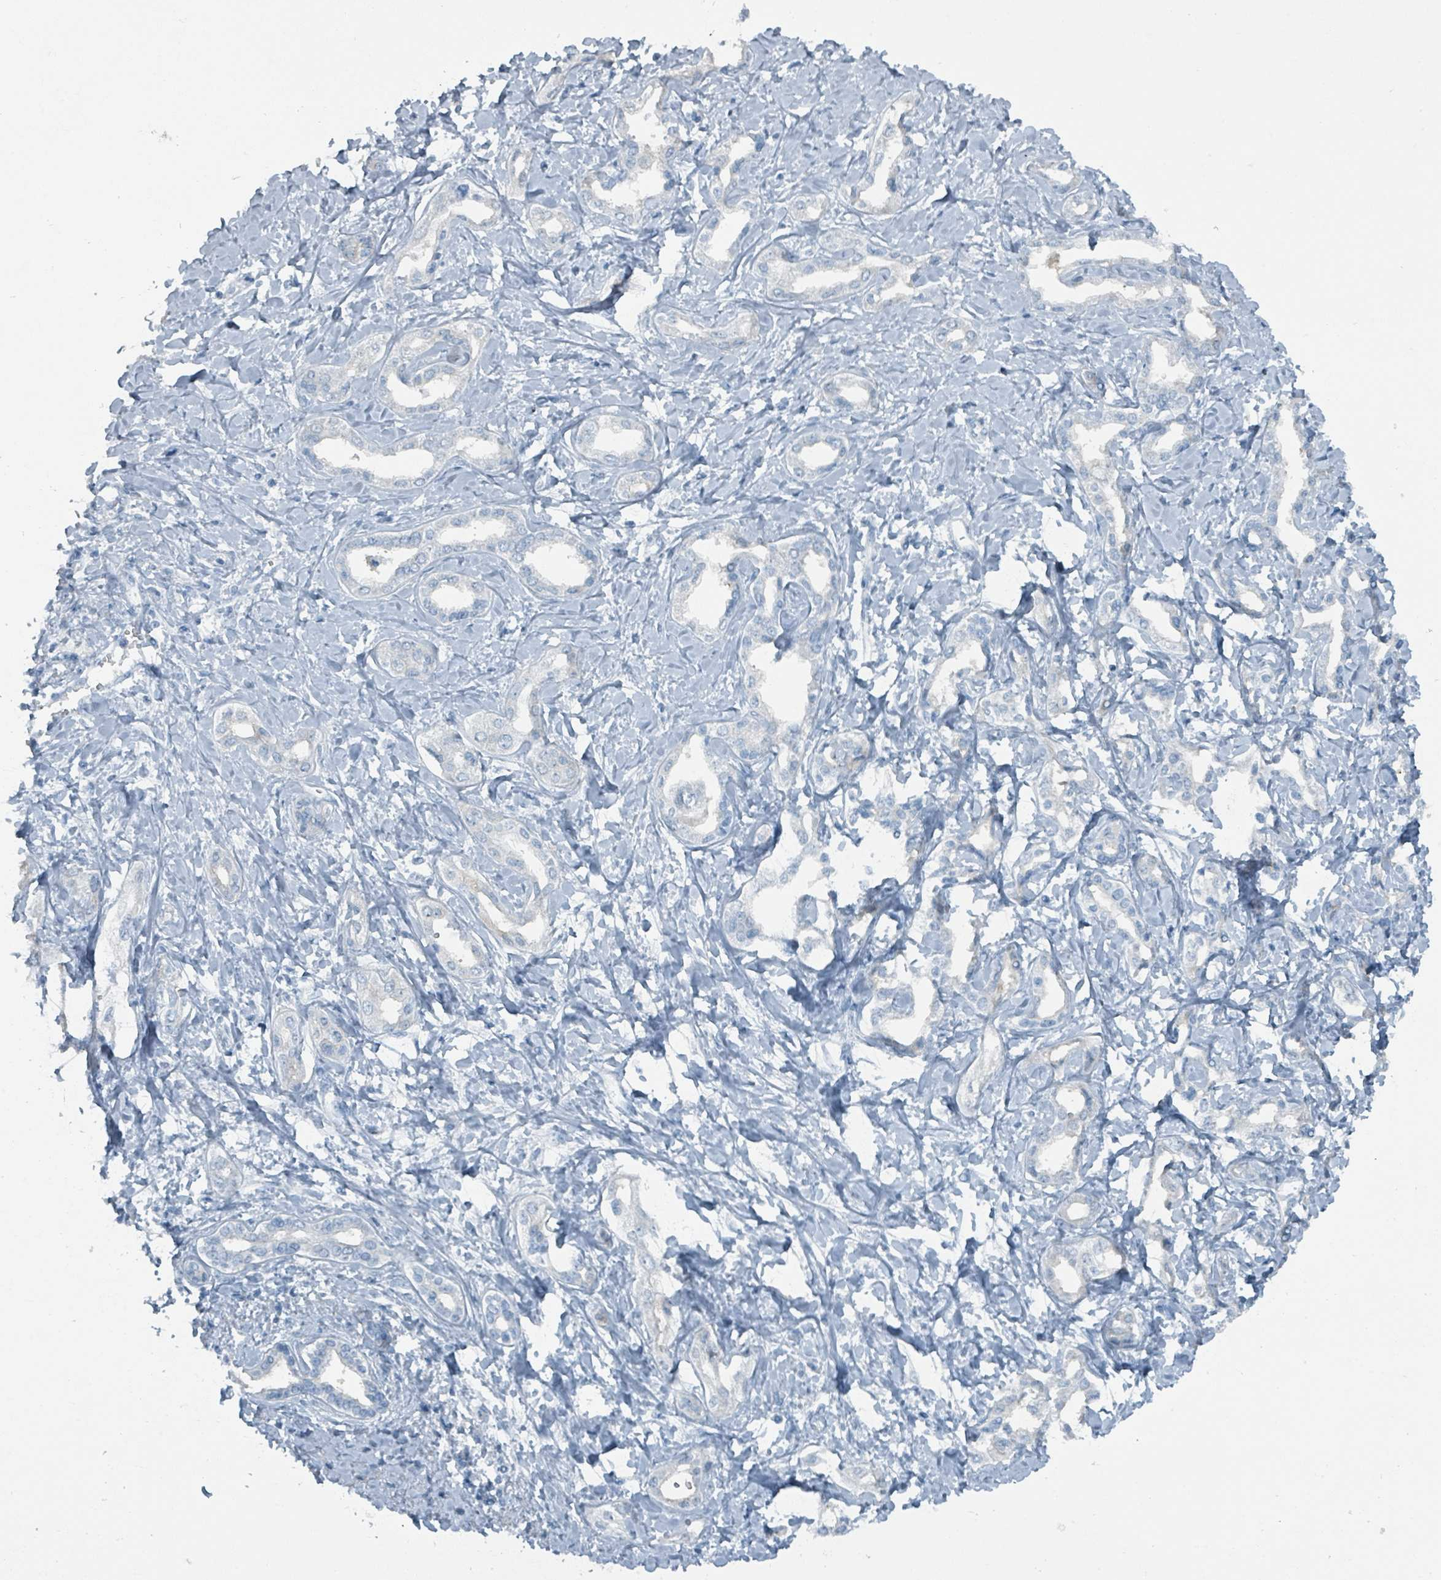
{"staining": {"intensity": "negative", "quantity": "none", "location": "none"}, "tissue": "liver cancer", "cell_type": "Tumor cells", "image_type": "cancer", "snomed": [{"axis": "morphology", "description": "Cholangiocarcinoma"}, {"axis": "topography", "description": "Liver"}], "caption": "Liver cancer (cholangiocarcinoma) stained for a protein using IHC shows no positivity tumor cells.", "gene": "GAMT", "patient": {"sex": "female", "age": 77}}